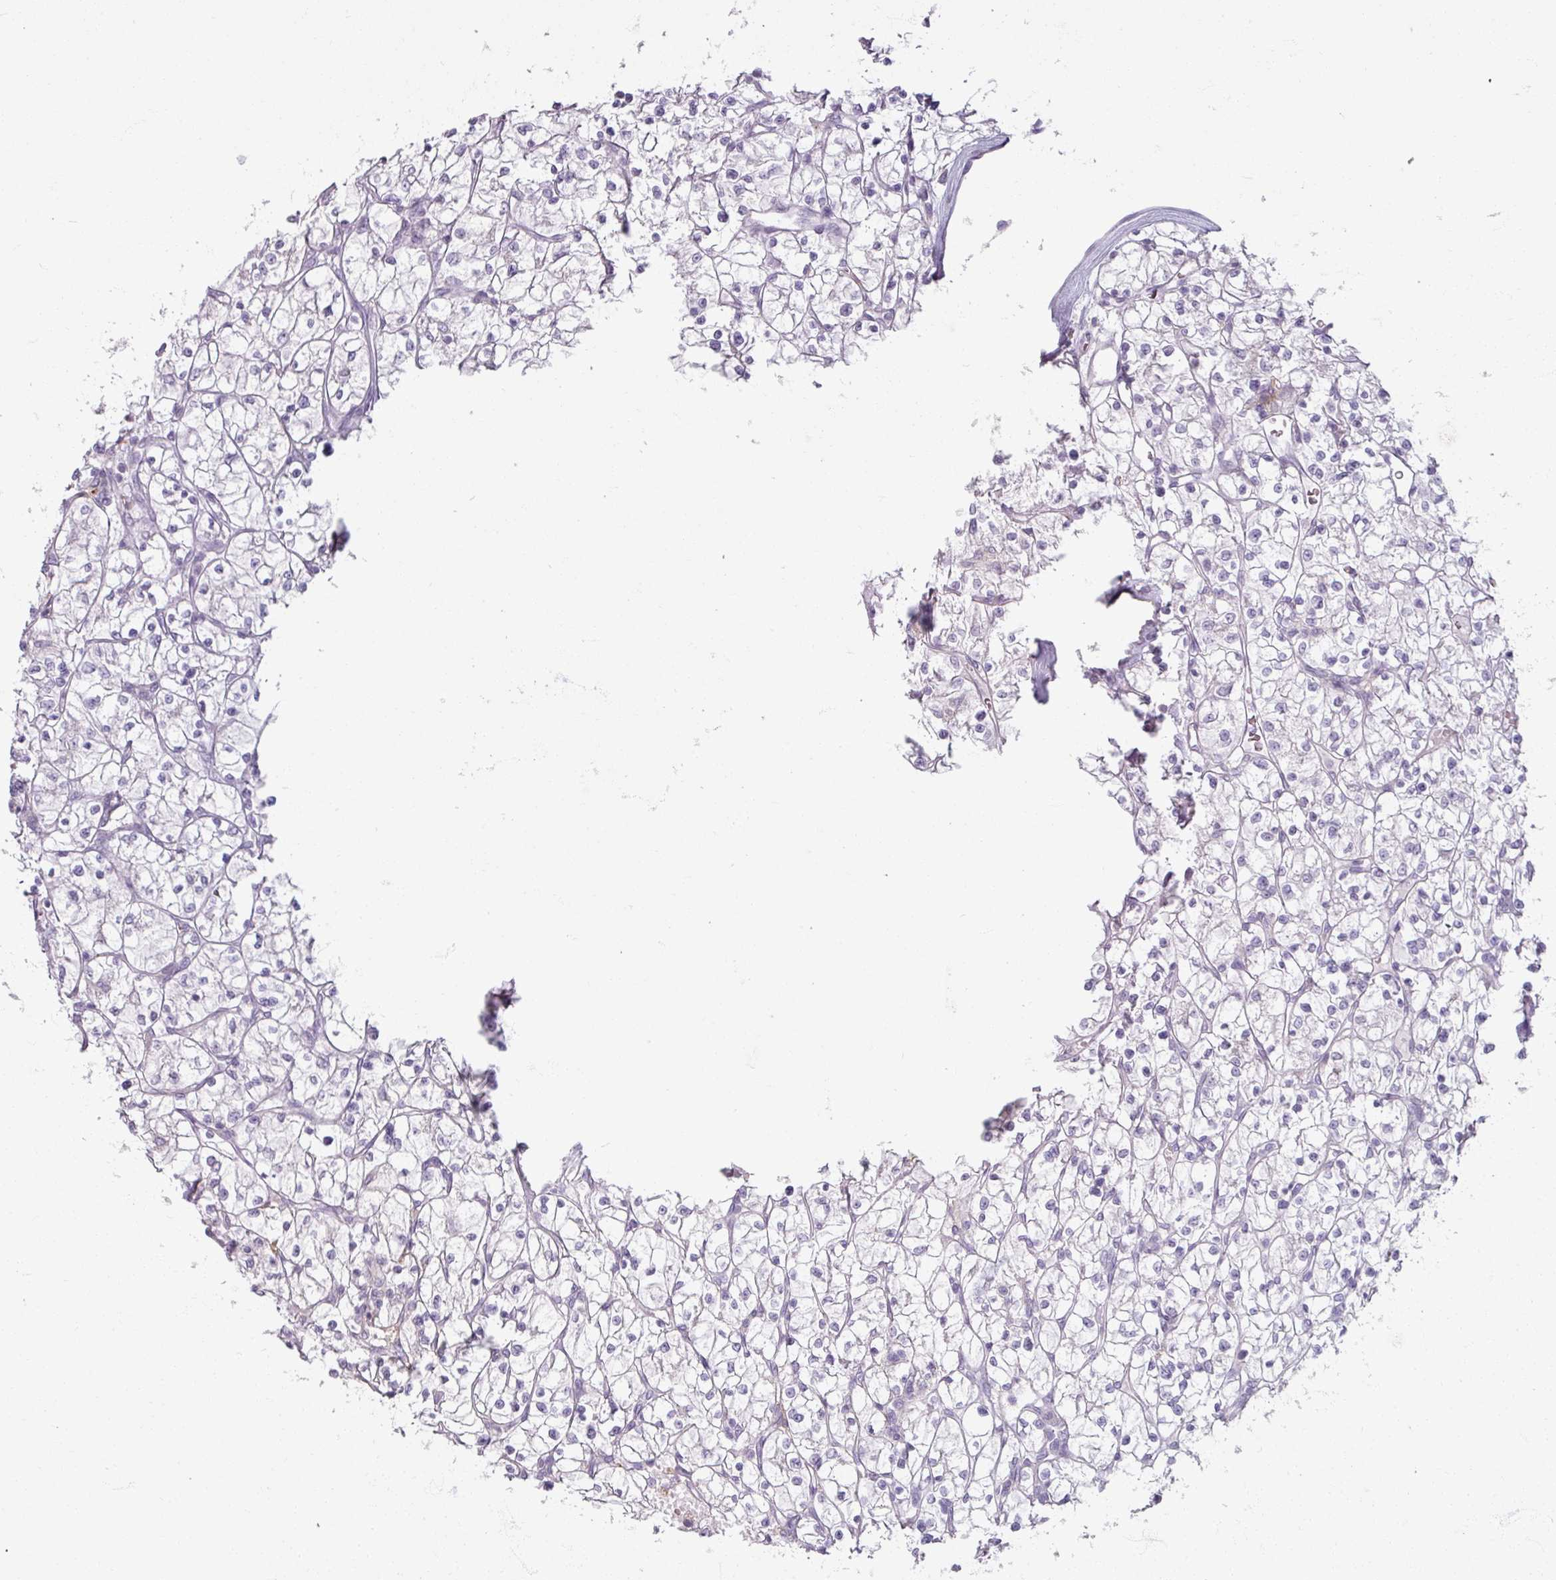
{"staining": {"intensity": "negative", "quantity": "none", "location": "none"}, "tissue": "renal cancer", "cell_type": "Tumor cells", "image_type": "cancer", "snomed": [{"axis": "morphology", "description": "Adenocarcinoma, NOS"}, {"axis": "topography", "description": "Kidney"}], "caption": "Tumor cells are negative for brown protein staining in renal cancer. Nuclei are stained in blue.", "gene": "SLC27A5", "patient": {"sex": "female", "age": 64}}